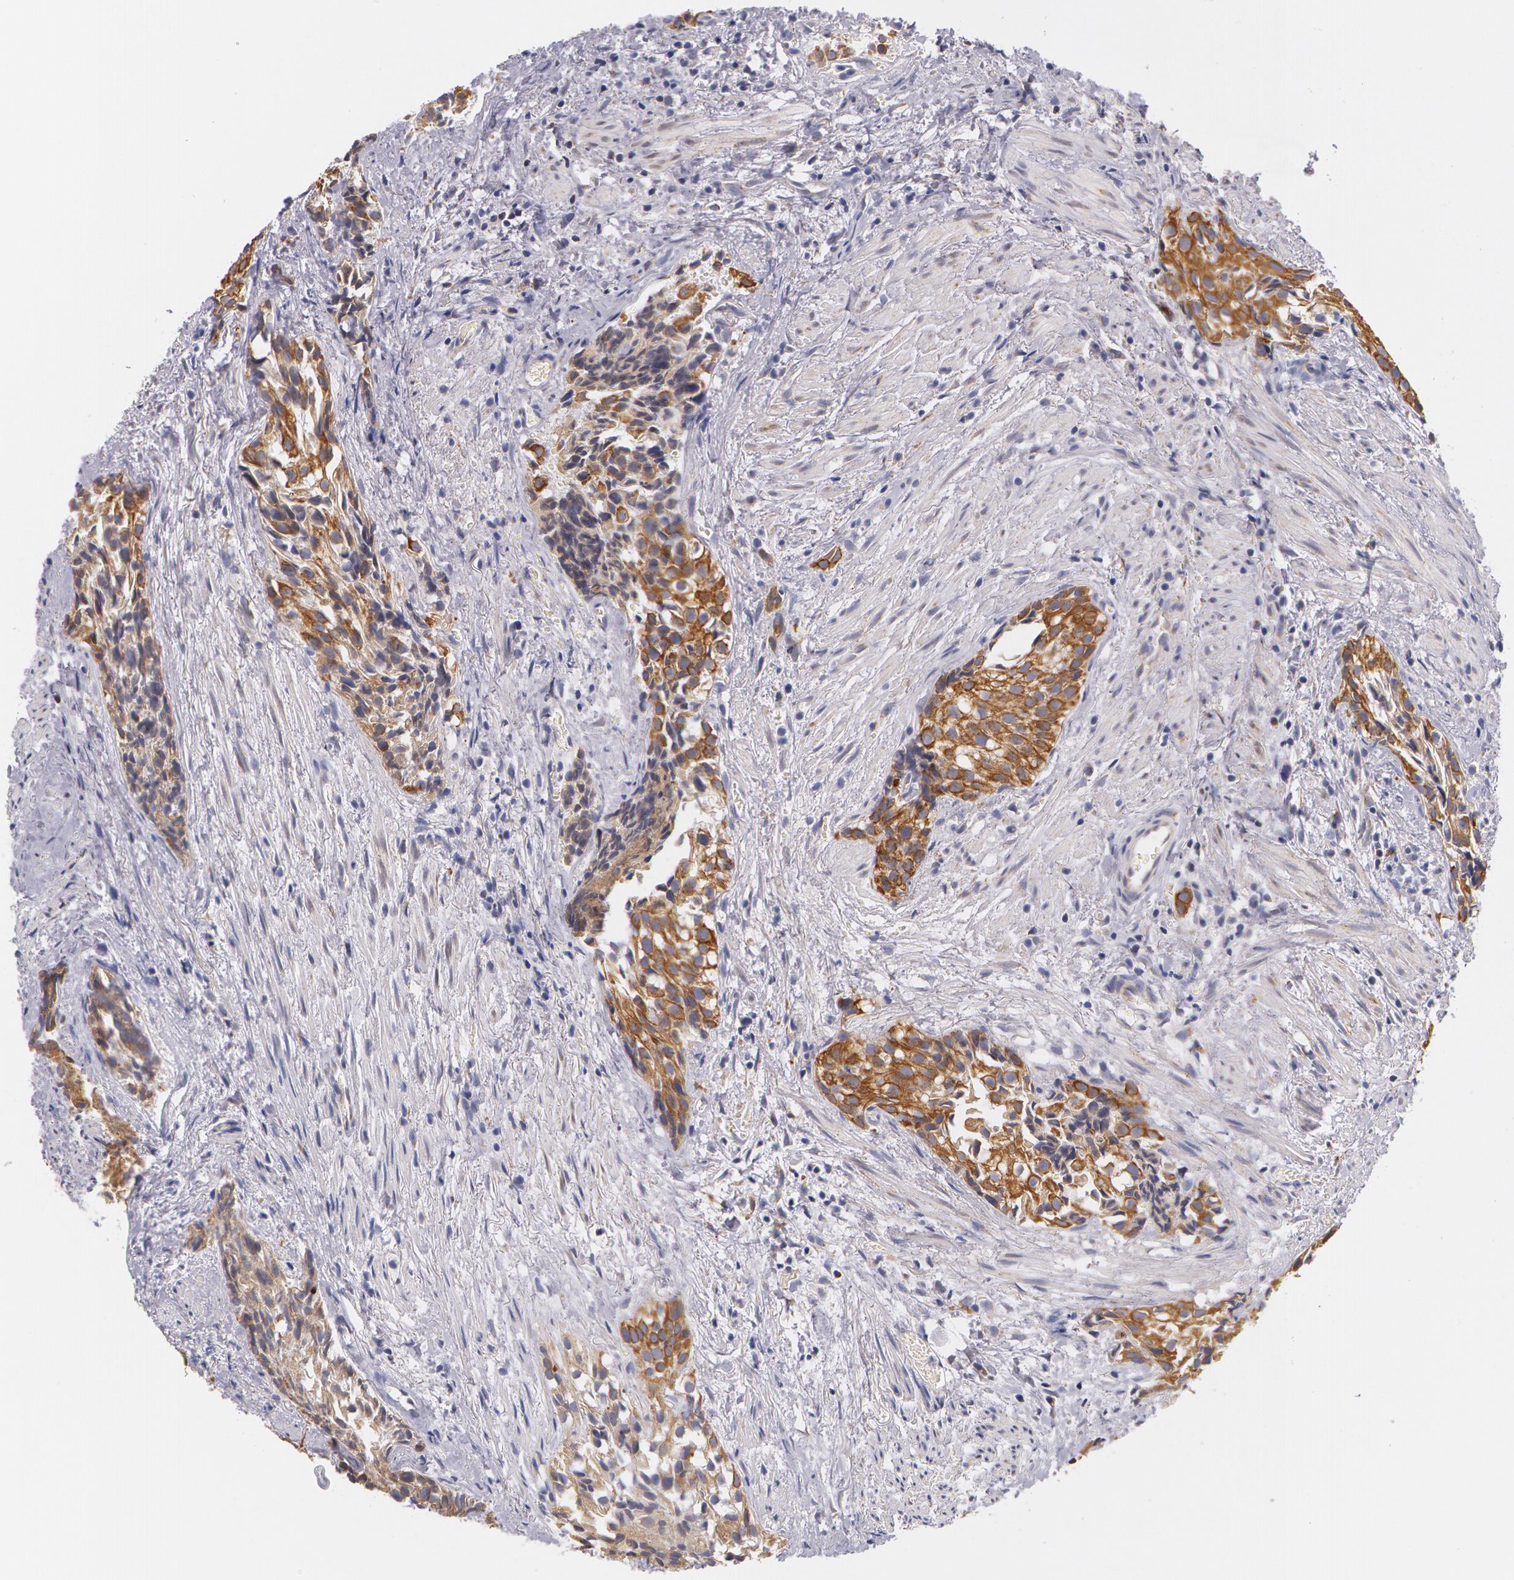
{"staining": {"intensity": "moderate", "quantity": ">75%", "location": "cytoplasmic/membranous"}, "tissue": "urothelial cancer", "cell_type": "Tumor cells", "image_type": "cancer", "snomed": [{"axis": "morphology", "description": "Urothelial carcinoma, High grade"}, {"axis": "topography", "description": "Urinary bladder"}], "caption": "This is a micrograph of immunohistochemistry staining of urothelial carcinoma (high-grade), which shows moderate staining in the cytoplasmic/membranous of tumor cells.", "gene": "KRT18", "patient": {"sex": "female", "age": 78}}